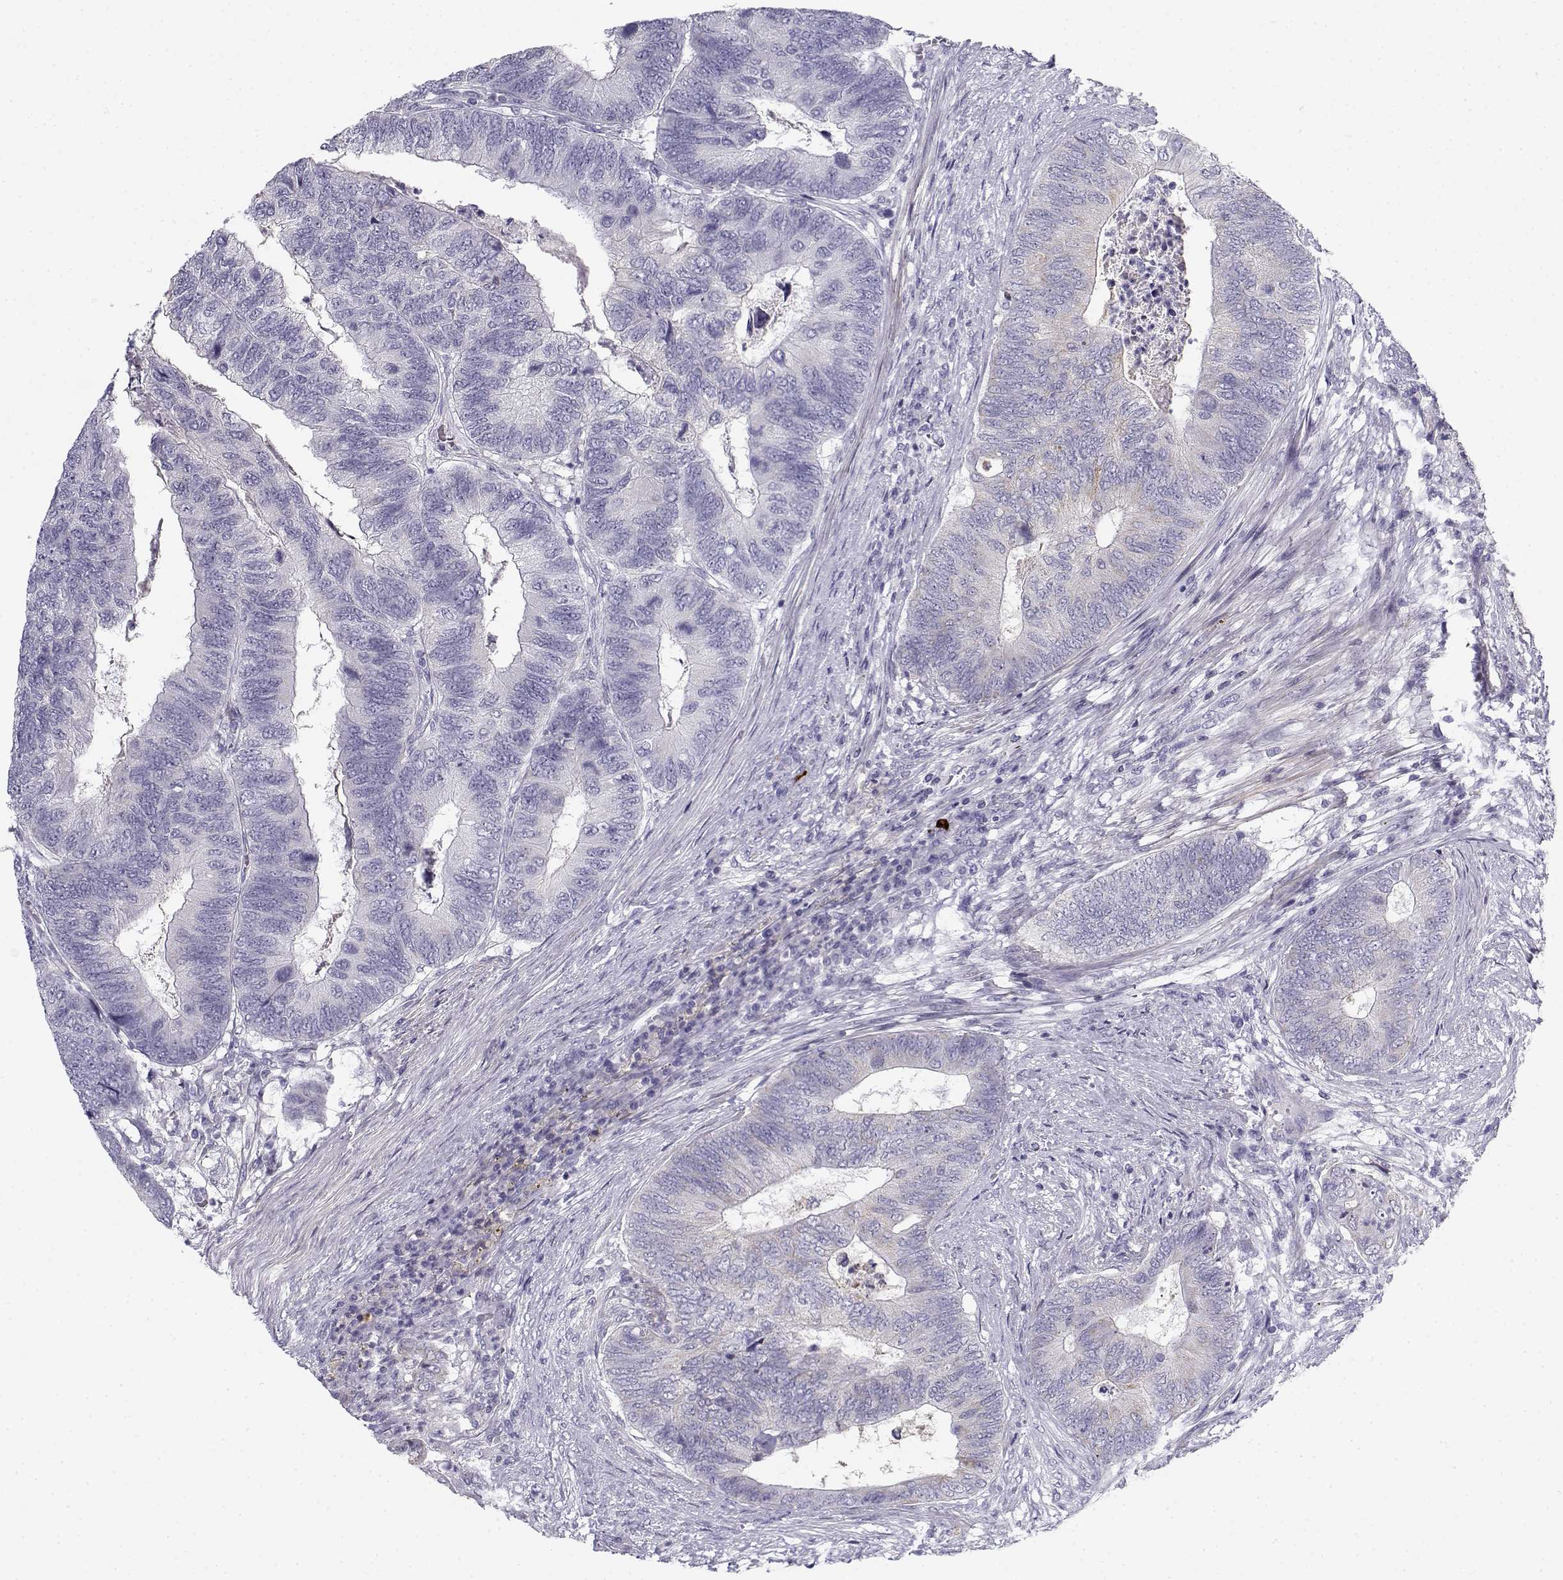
{"staining": {"intensity": "negative", "quantity": "none", "location": "none"}, "tissue": "colorectal cancer", "cell_type": "Tumor cells", "image_type": "cancer", "snomed": [{"axis": "morphology", "description": "Adenocarcinoma, NOS"}, {"axis": "topography", "description": "Colon"}], "caption": "Histopathology image shows no significant protein positivity in tumor cells of colorectal cancer.", "gene": "CREB3L3", "patient": {"sex": "female", "age": 67}}